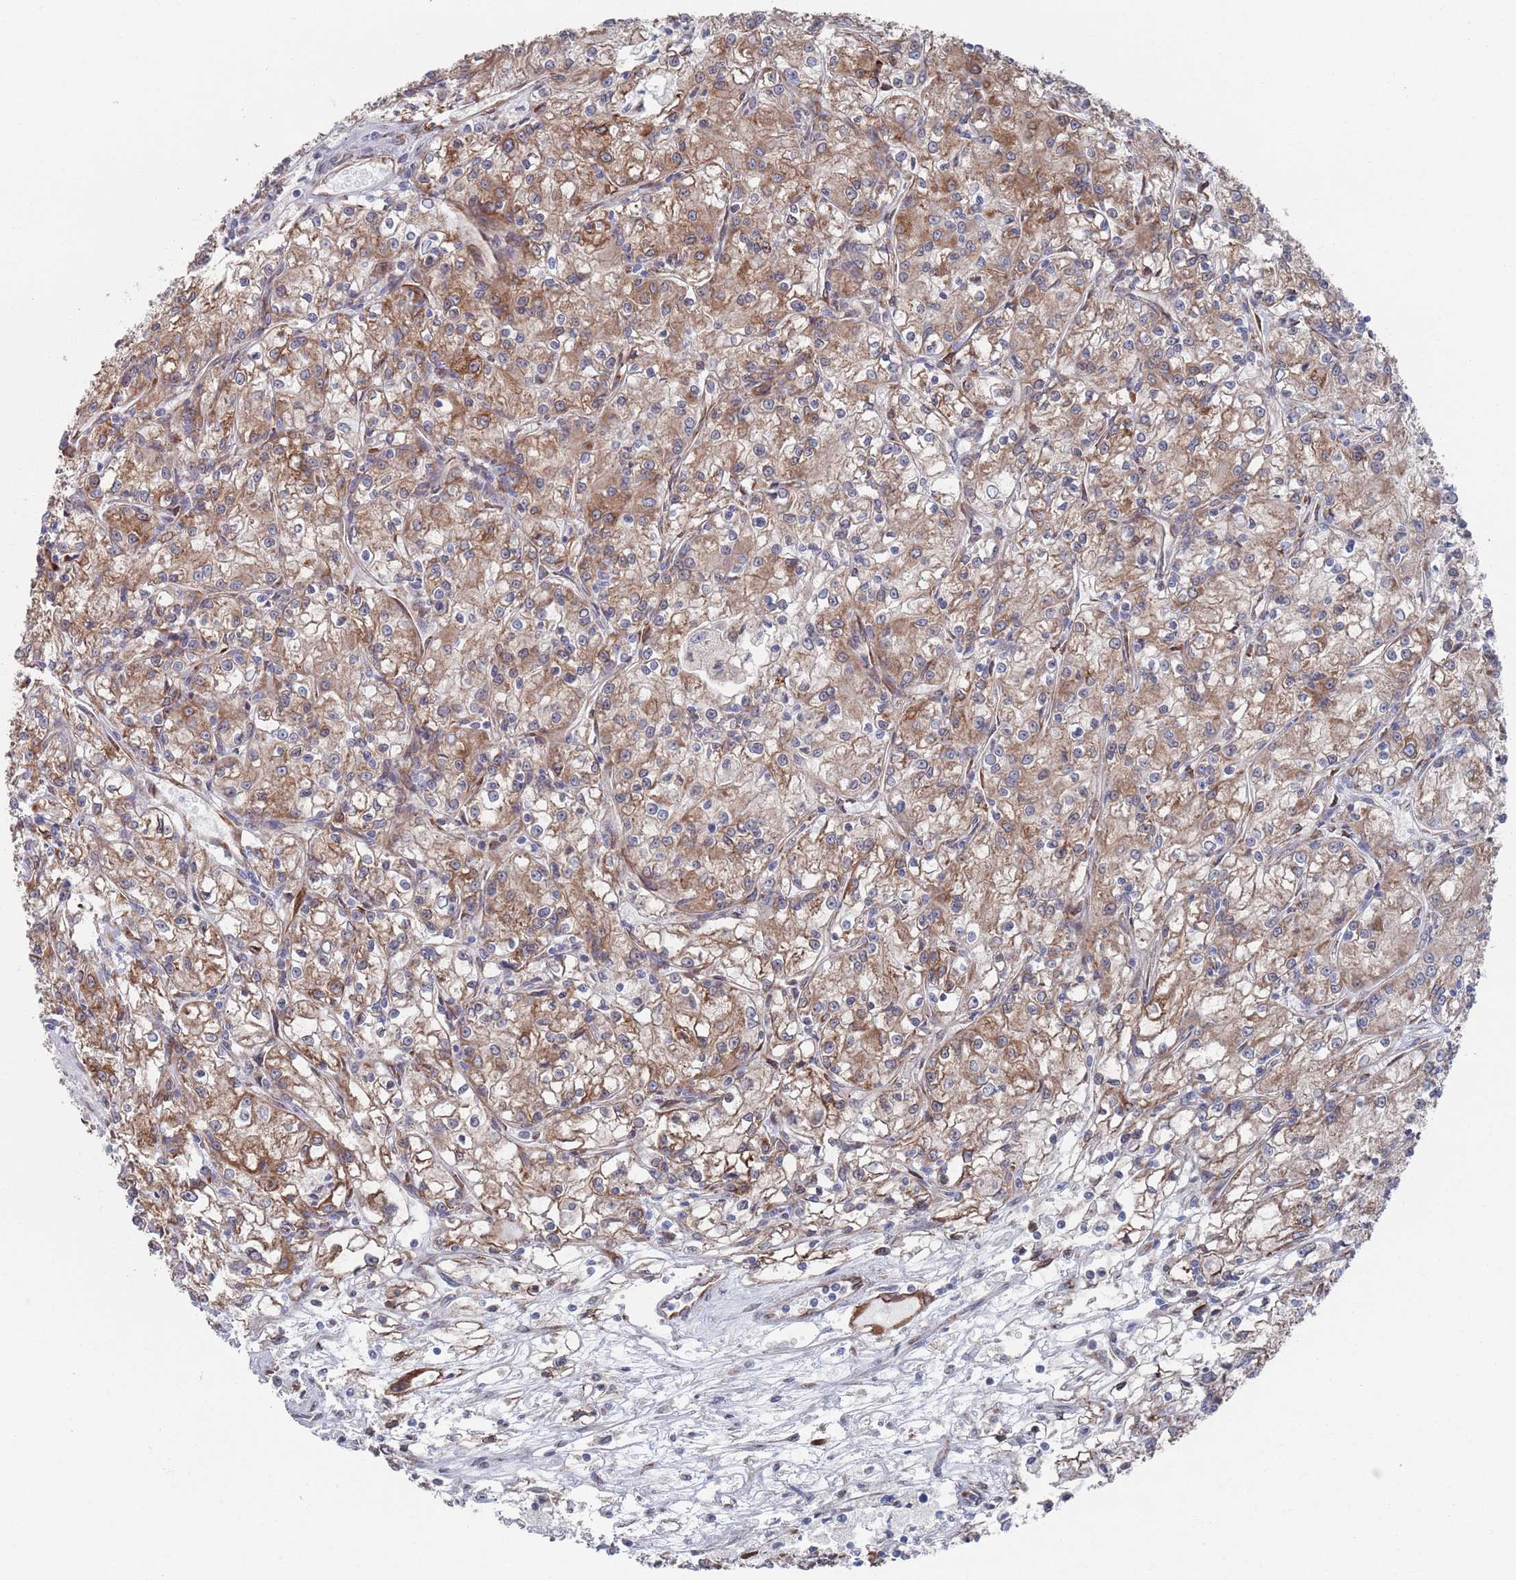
{"staining": {"intensity": "moderate", "quantity": ">75%", "location": "cytoplasmic/membranous"}, "tissue": "renal cancer", "cell_type": "Tumor cells", "image_type": "cancer", "snomed": [{"axis": "morphology", "description": "Adenocarcinoma, NOS"}, {"axis": "topography", "description": "Kidney"}], "caption": "Immunohistochemical staining of adenocarcinoma (renal) reveals moderate cytoplasmic/membranous protein staining in about >75% of tumor cells. (DAB (3,3'-diaminobenzidine) IHC, brown staining for protein, blue staining for nuclei).", "gene": "CCDC106", "patient": {"sex": "female", "age": 59}}